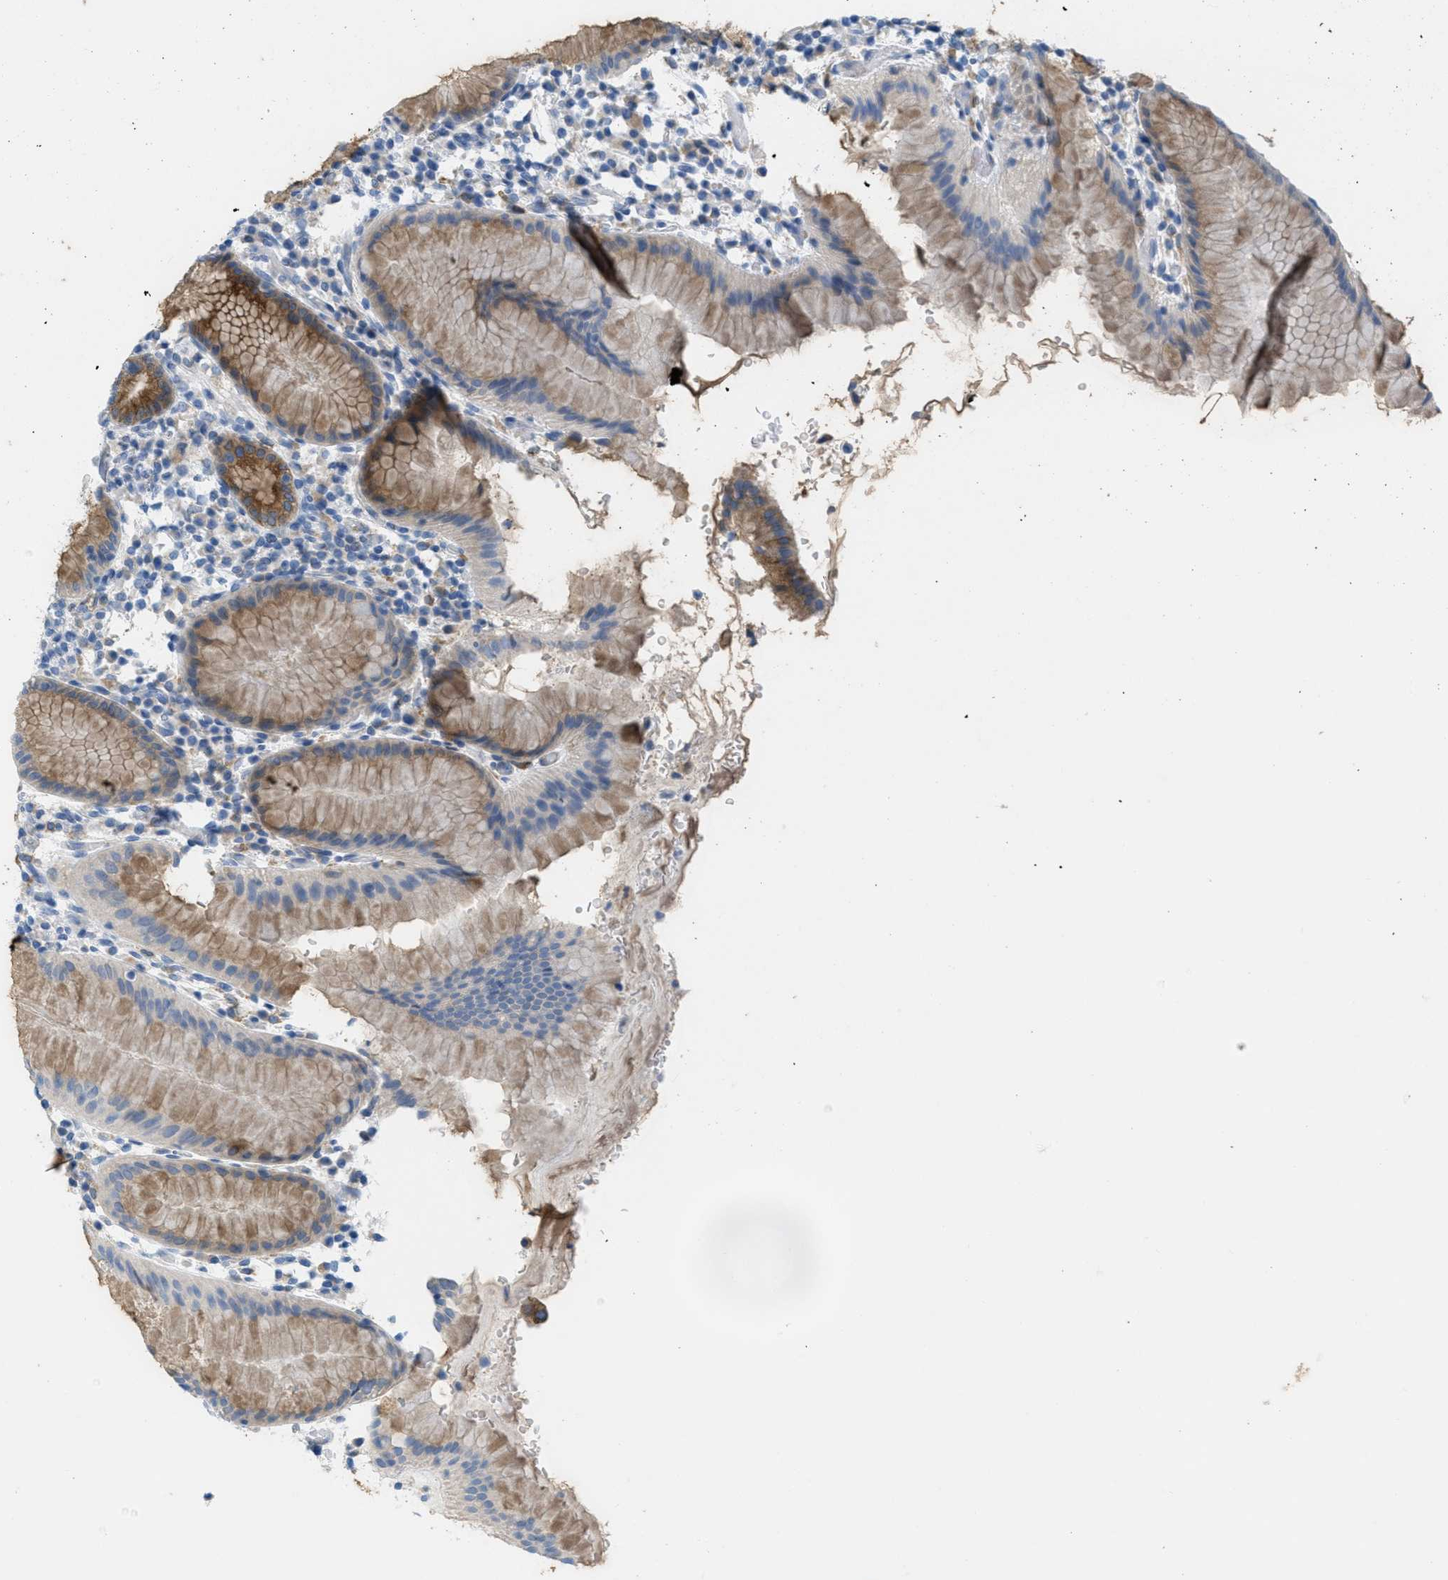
{"staining": {"intensity": "moderate", "quantity": ">75%", "location": "cytoplasmic/membranous"}, "tissue": "stomach", "cell_type": "Glandular cells", "image_type": "normal", "snomed": [{"axis": "morphology", "description": "Normal tissue, NOS"}, {"axis": "topography", "description": "Stomach"}, {"axis": "topography", "description": "Stomach, lower"}], "caption": "Stomach stained for a protein (brown) displays moderate cytoplasmic/membranous positive expression in about >75% of glandular cells.", "gene": "TEX264", "patient": {"sex": "female", "age": 75}}